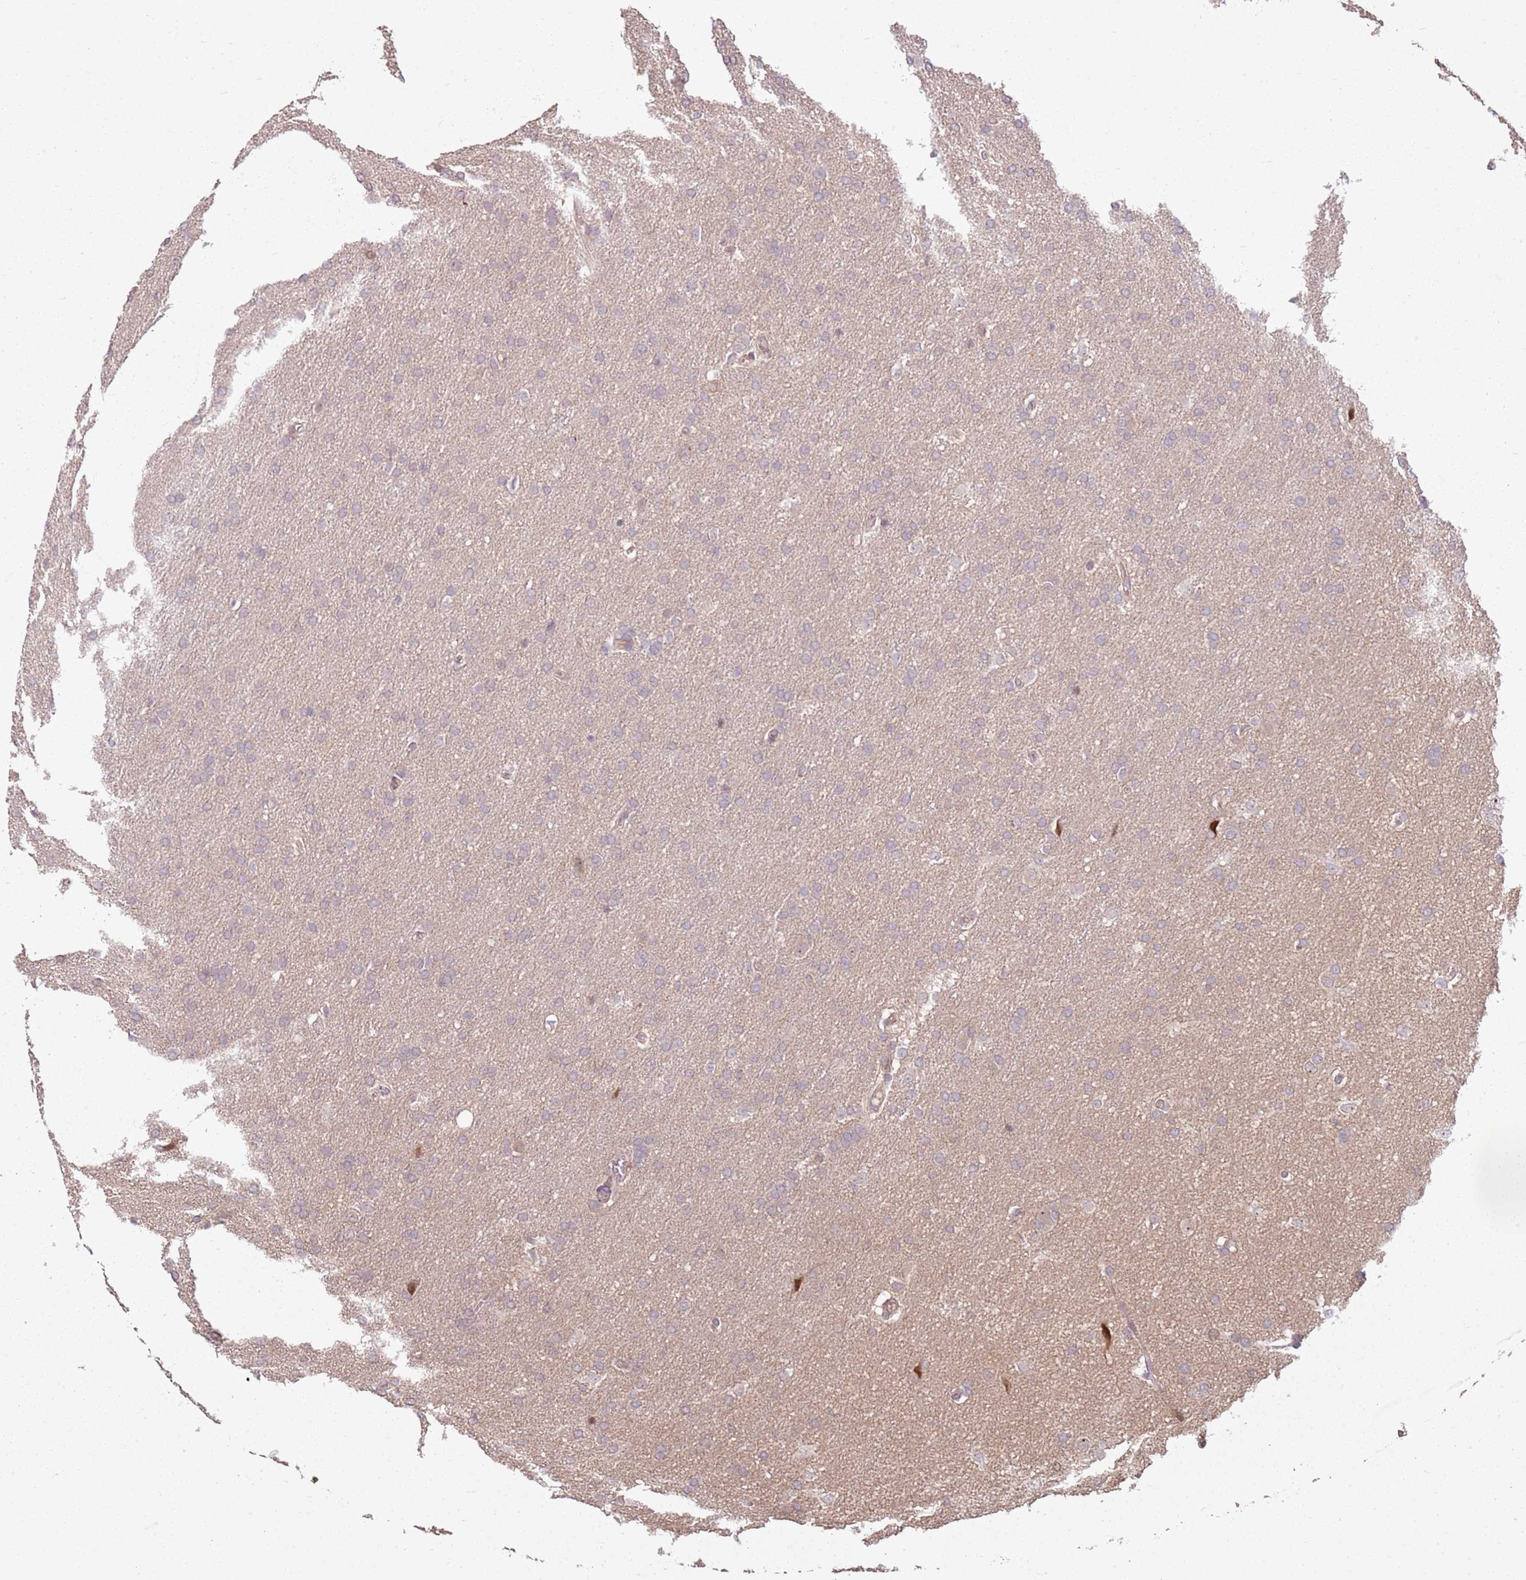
{"staining": {"intensity": "negative", "quantity": "none", "location": "none"}, "tissue": "glioma", "cell_type": "Tumor cells", "image_type": "cancer", "snomed": [{"axis": "morphology", "description": "Glioma, malignant, Low grade"}, {"axis": "topography", "description": "Brain"}], "caption": "Tumor cells show no significant positivity in glioma.", "gene": "CHURC1", "patient": {"sex": "female", "age": 32}}